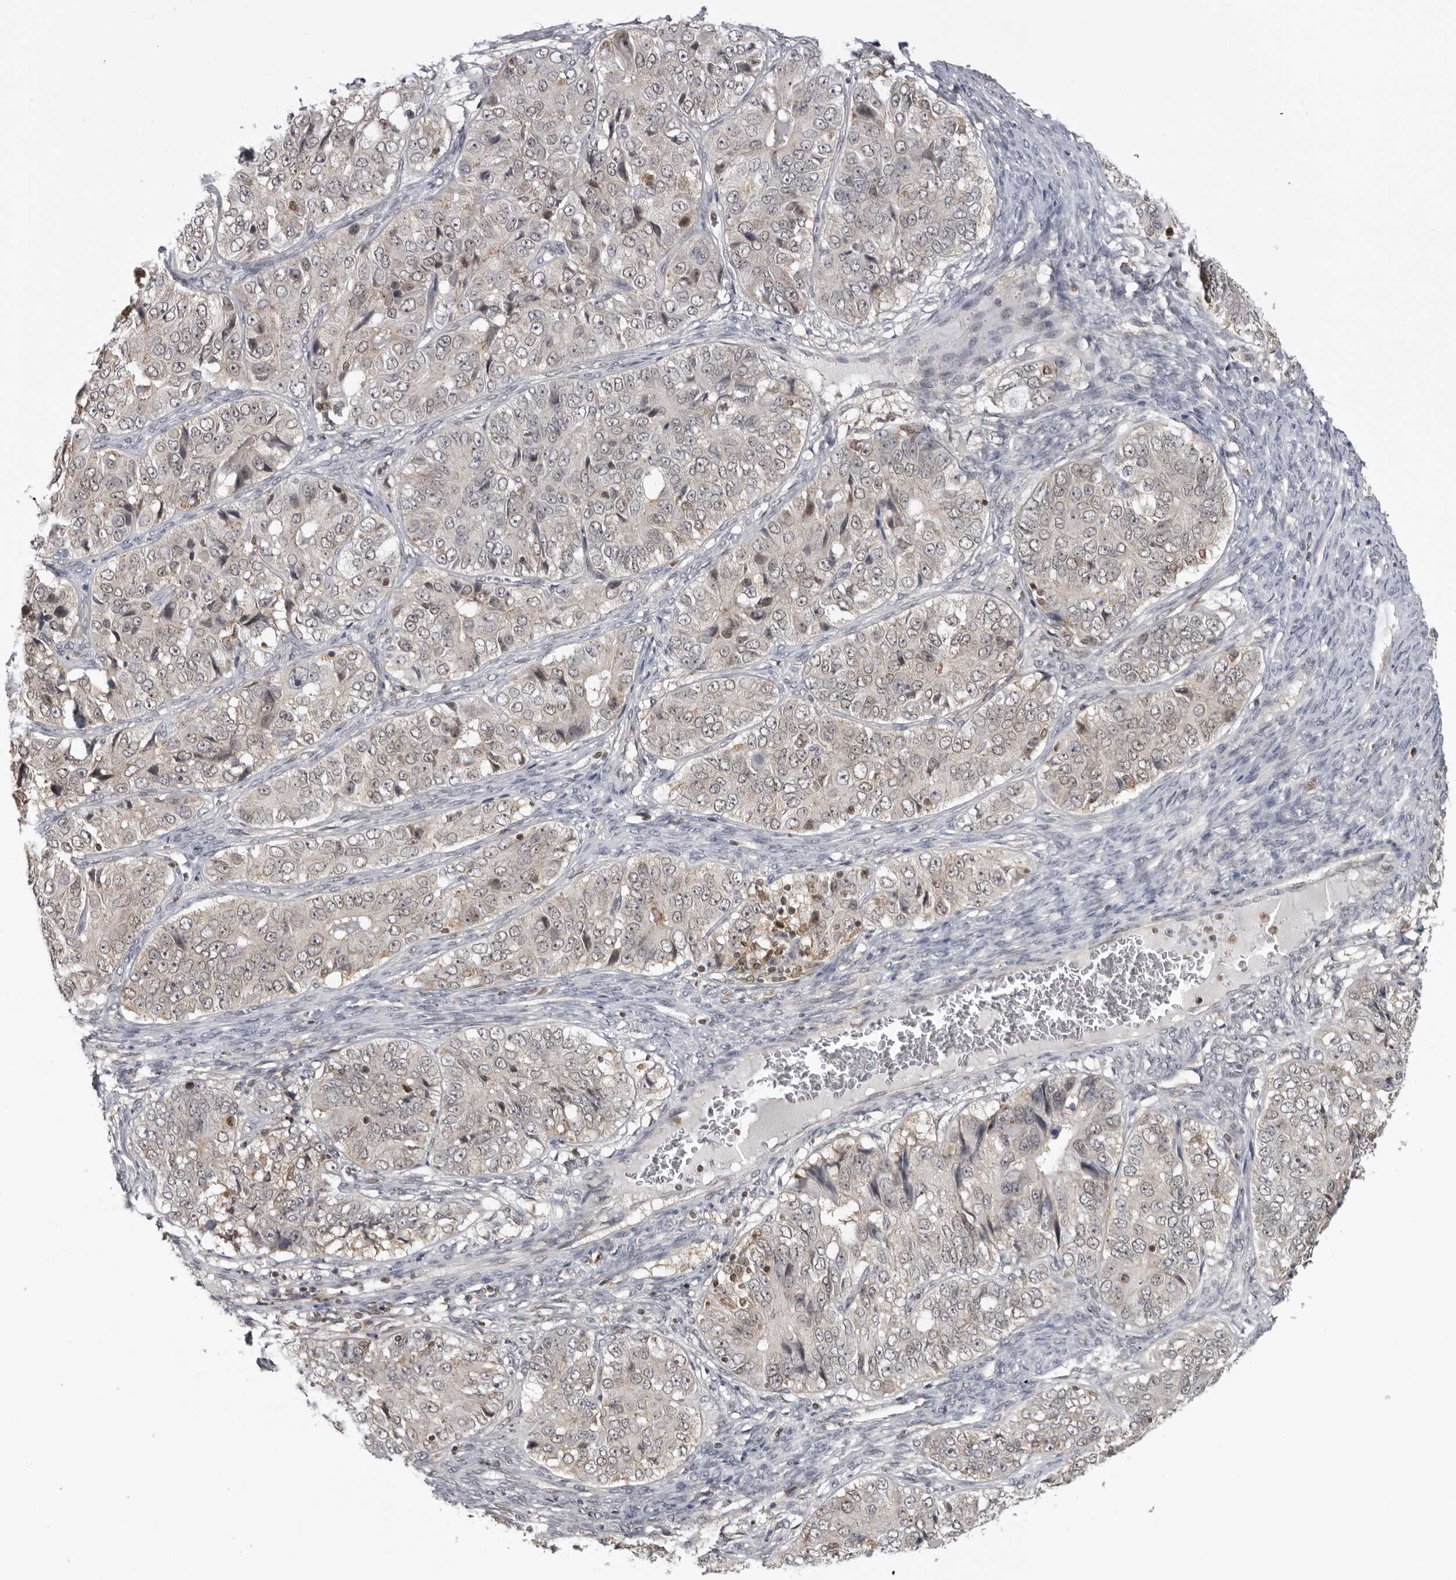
{"staining": {"intensity": "weak", "quantity": "<25%", "location": "nuclear"}, "tissue": "ovarian cancer", "cell_type": "Tumor cells", "image_type": "cancer", "snomed": [{"axis": "morphology", "description": "Carcinoma, endometroid"}, {"axis": "topography", "description": "Ovary"}], "caption": "Tumor cells are negative for protein expression in human endometroid carcinoma (ovarian).", "gene": "PDCL3", "patient": {"sex": "female", "age": 51}}